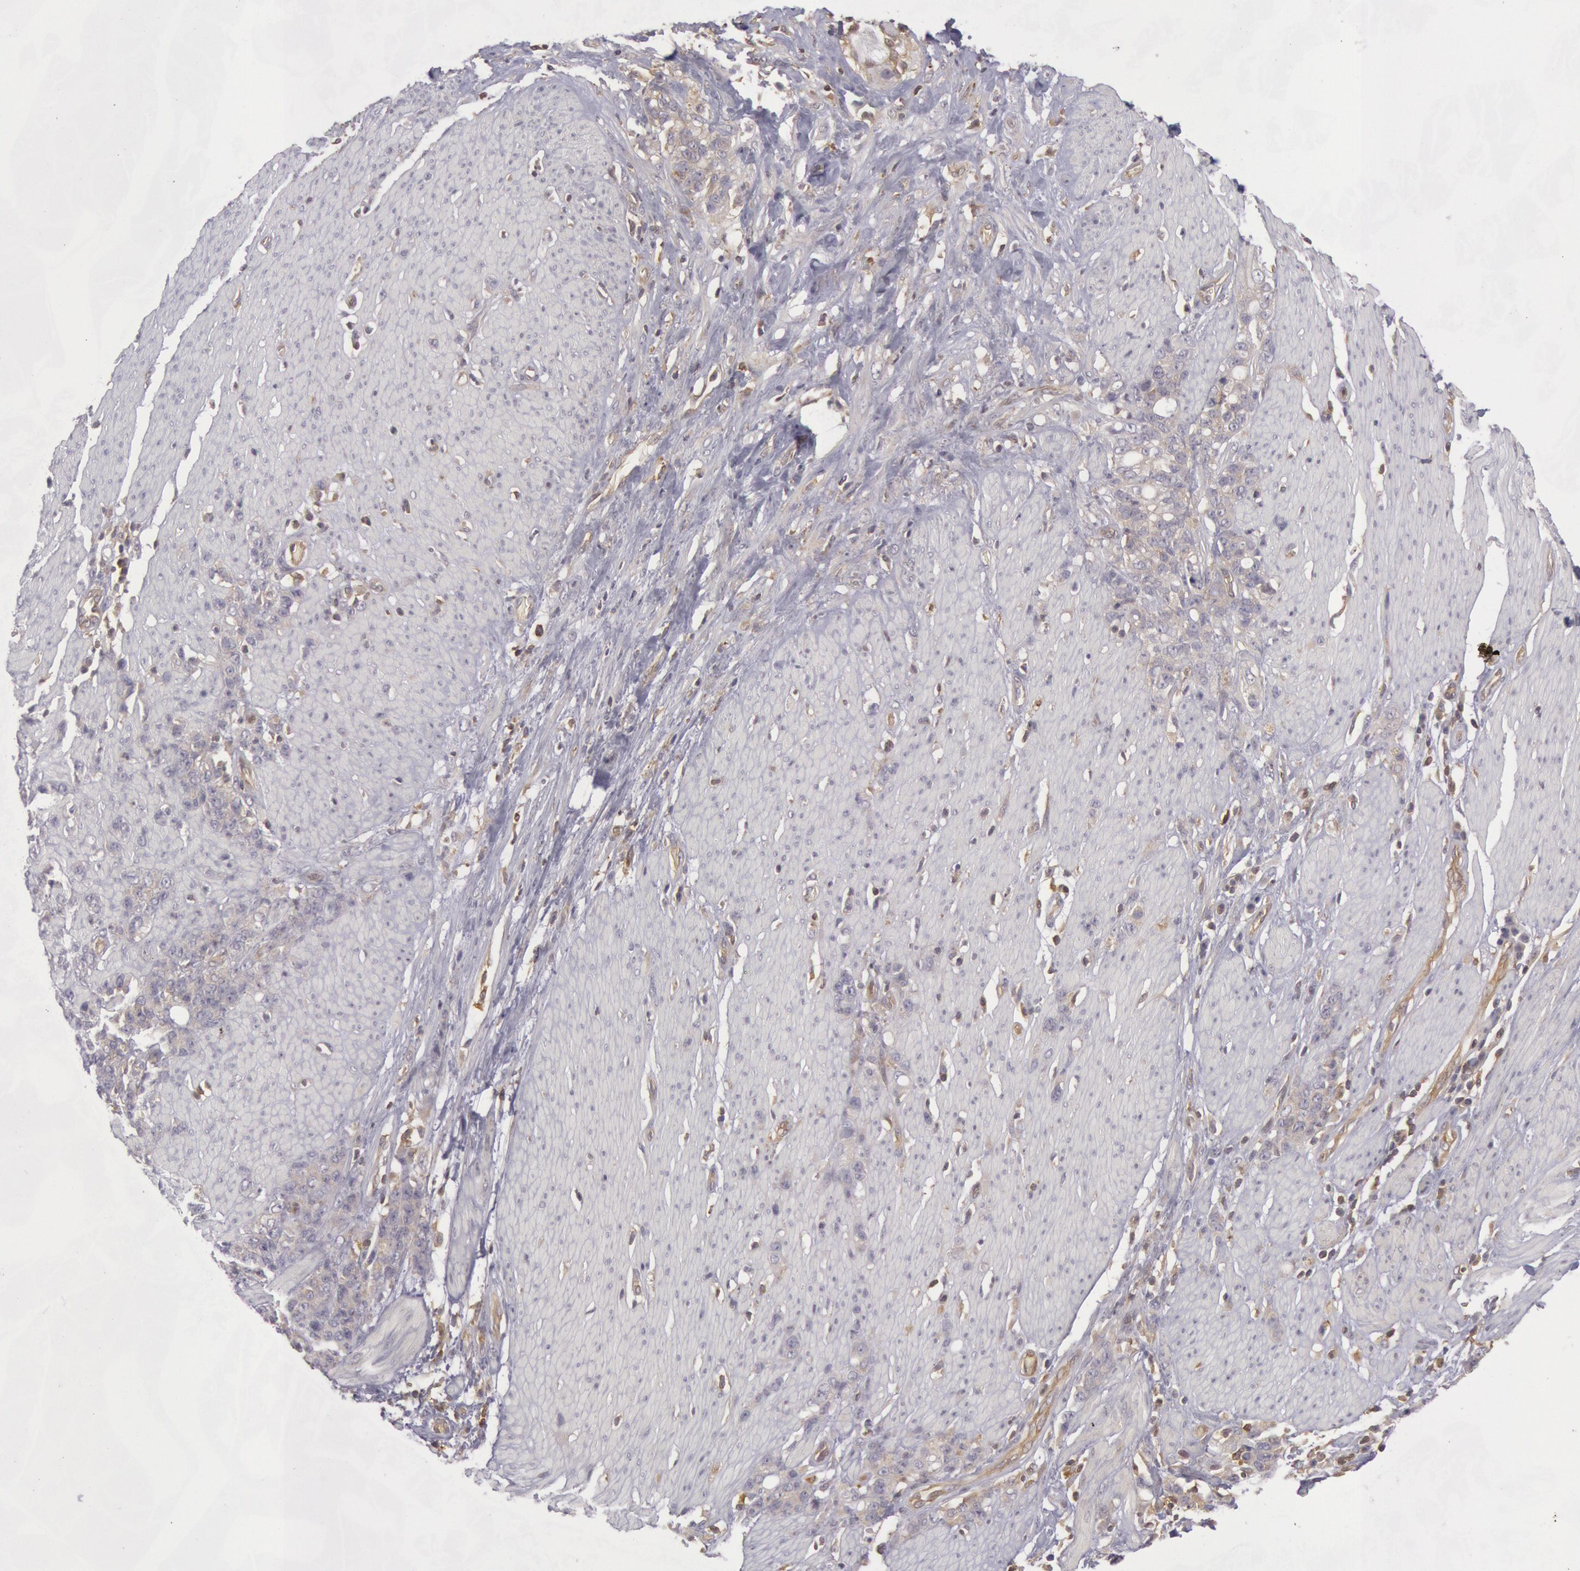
{"staining": {"intensity": "weak", "quantity": ">75%", "location": "cytoplasmic/membranous"}, "tissue": "stomach cancer", "cell_type": "Tumor cells", "image_type": "cancer", "snomed": [{"axis": "morphology", "description": "Adenocarcinoma, NOS"}, {"axis": "topography", "description": "Stomach, lower"}], "caption": "This is a photomicrograph of immunohistochemistry staining of stomach adenocarcinoma, which shows weak positivity in the cytoplasmic/membranous of tumor cells.", "gene": "IKBKB", "patient": {"sex": "male", "age": 88}}